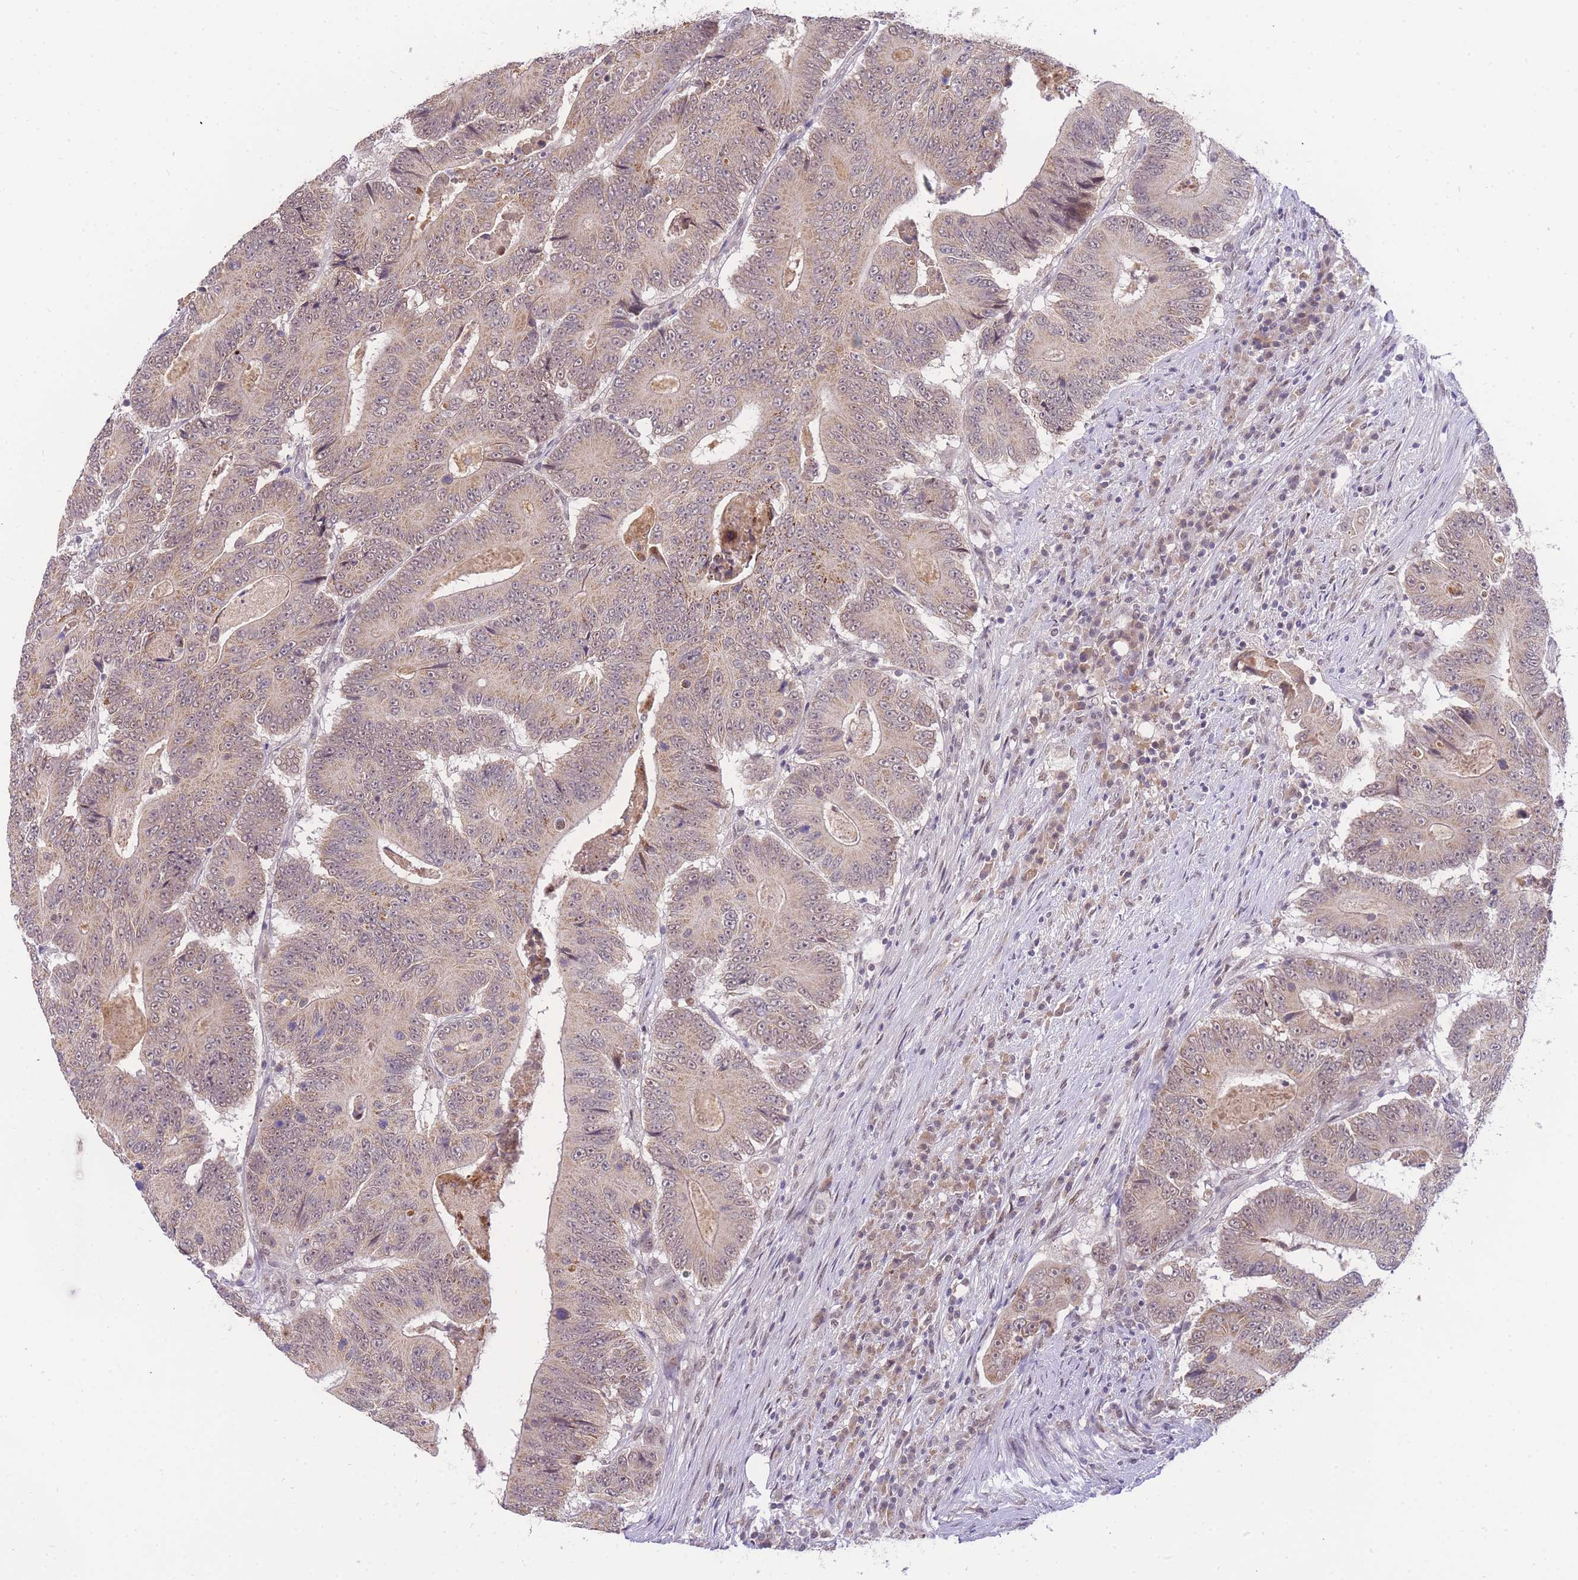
{"staining": {"intensity": "moderate", "quantity": ">75%", "location": "cytoplasmic/membranous,nuclear"}, "tissue": "colorectal cancer", "cell_type": "Tumor cells", "image_type": "cancer", "snomed": [{"axis": "morphology", "description": "Adenocarcinoma, NOS"}, {"axis": "topography", "description": "Colon"}], "caption": "Human adenocarcinoma (colorectal) stained with a brown dye reveals moderate cytoplasmic/membranous and nuclear positive staining in approximately >75% of tumor cells.", "gene": "PUS10", "patient": {"sex": "male", "age": 83}}